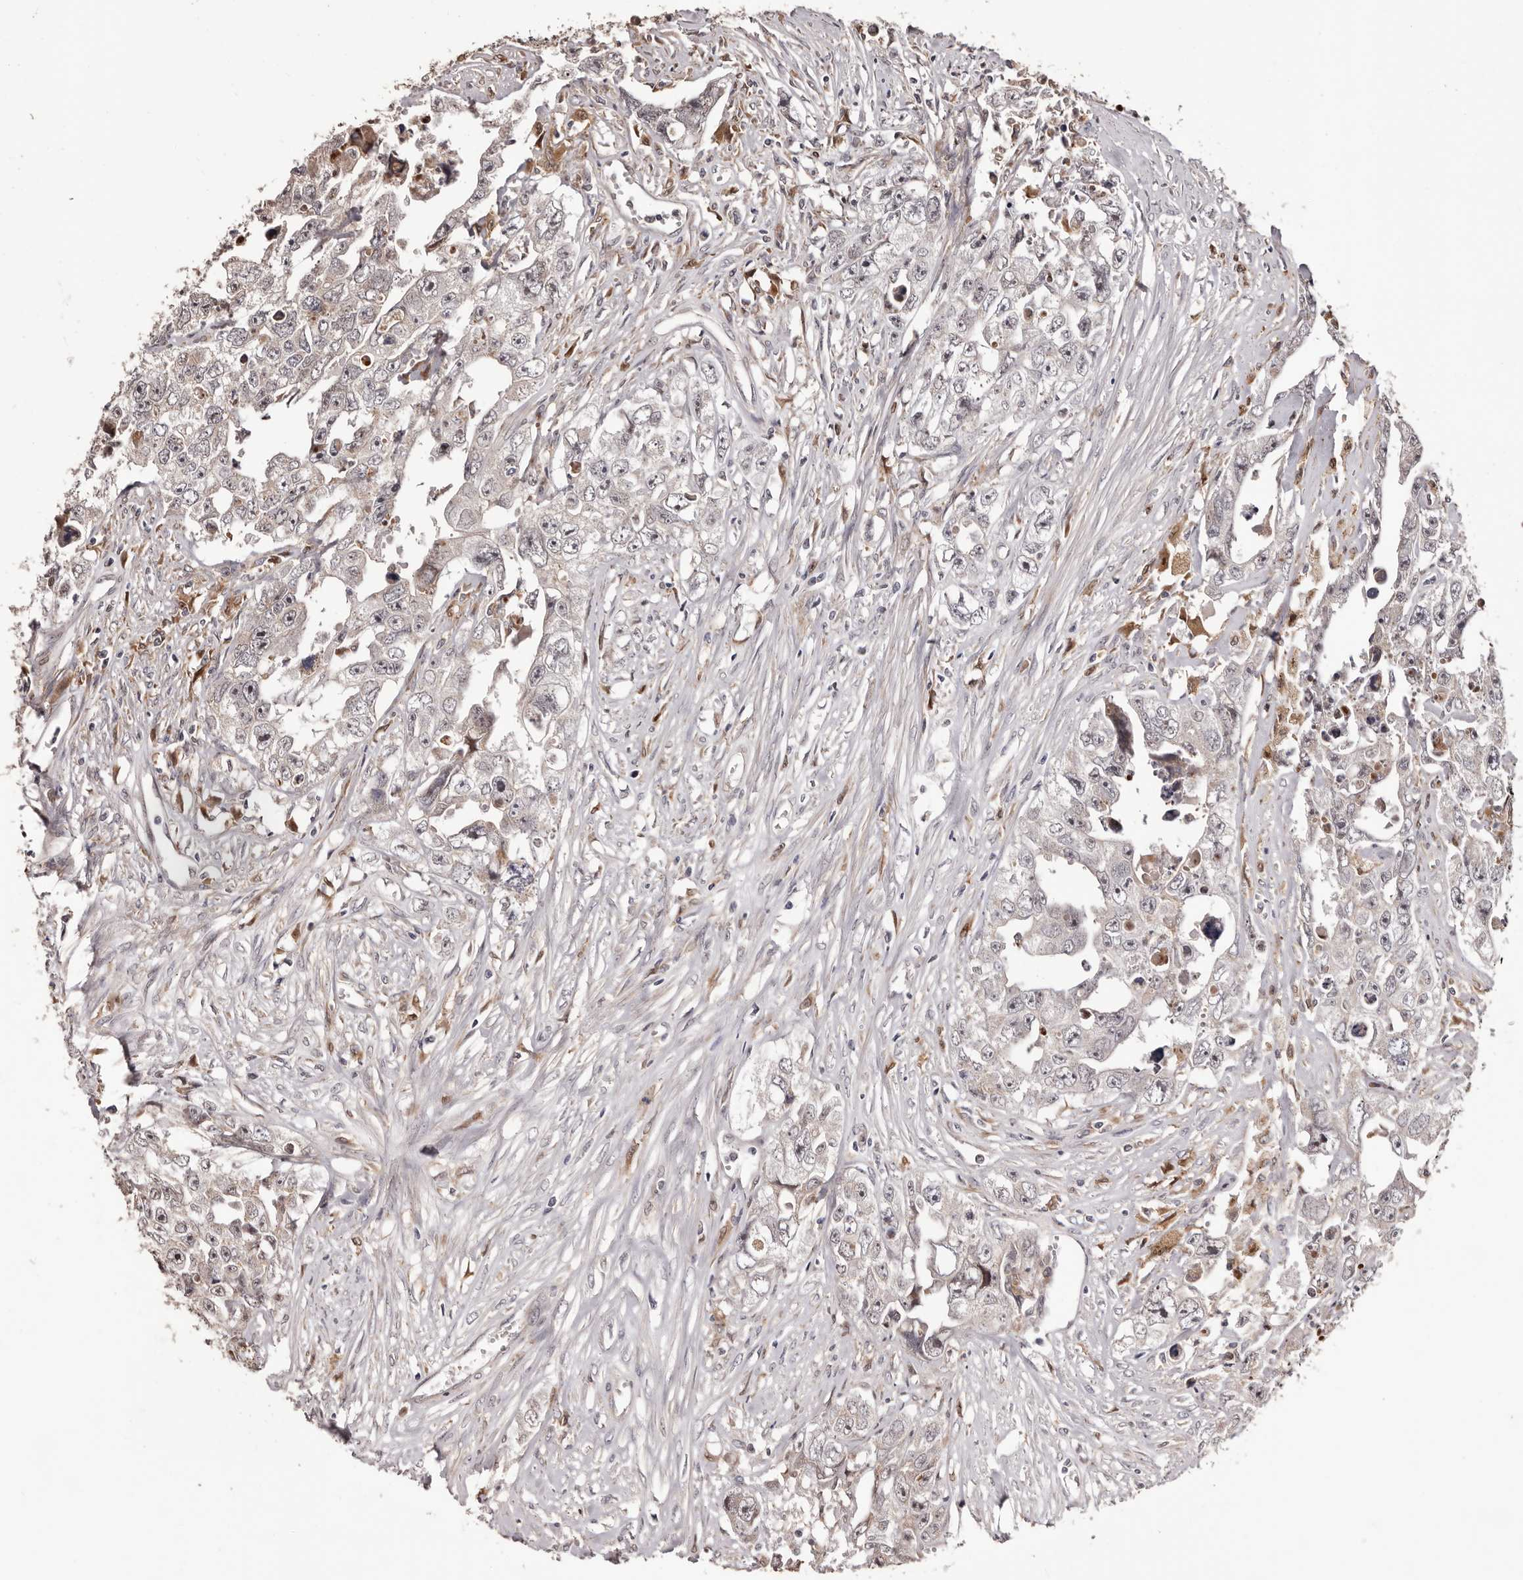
{"staining": {"intensity": "negative", "quantity": "none", "location": "none"}, "tissue": "testis cancer", "cell_type": "Tumor cells", "image_type": "cancer", "snomed": [{"axis": "morphology", "description": "Seminoma, NOS"}, {"axis": "morphology", "description": "Carcinoma, Embryonal, NOS"}, {"axis": "topography", "description": "Testis"}], "caption": "A photomicrograph of human testis cancer is negative for staining in tumor cells. (Immunohistochemistry, brightfield microscopy, high magnification).", "gene": "ZCCHC7", "patient": {"sex": "male", "age": 43}}